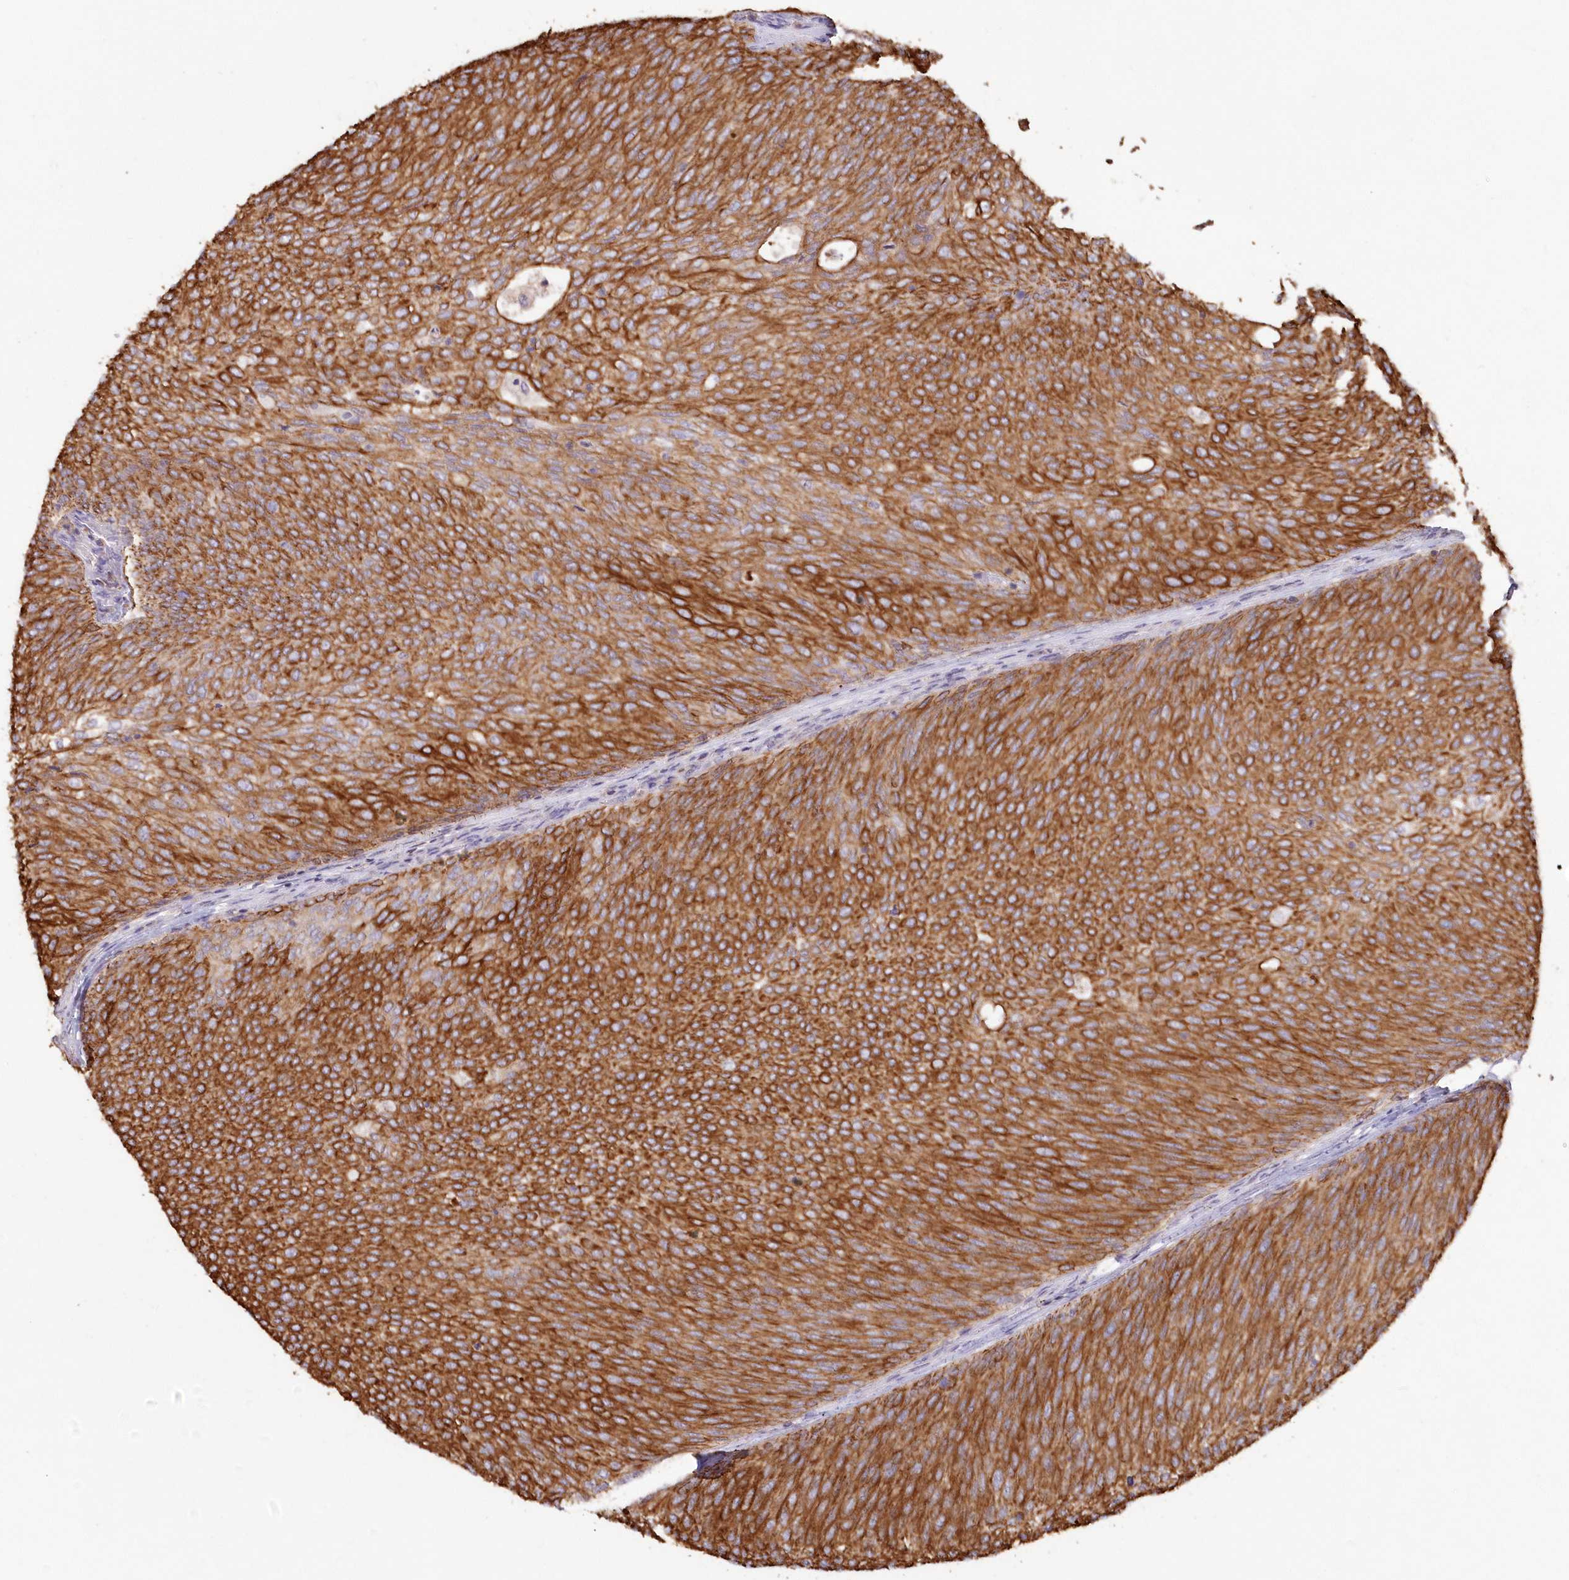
{"staining": {"intensity": "strong", "quantity": ">75%", "location": "cytoplasmic/membranous"}, "tissue": "urothelial cancer", "cell_type": "Tumor cells", "image_type": "cancer", "snomed": [{"axis": "morphology", "description": "Urothelial carcinoma, Low grade"}, {"axis": "topography", "description": "Urinary bladder"}], "caption": "Immunohistochemistry (IHC) (DAB (3,3'-diaminobenzidine)) staining of urothelial cancer demonstrates strong cytoplasmic/membranous protein staining in approximately >75% of tumor cells. (DAB = brown stain, brightfield microscopy at high magnification).", "gene": "SNED1", "patient": {"sex": "female", "age": 79}}